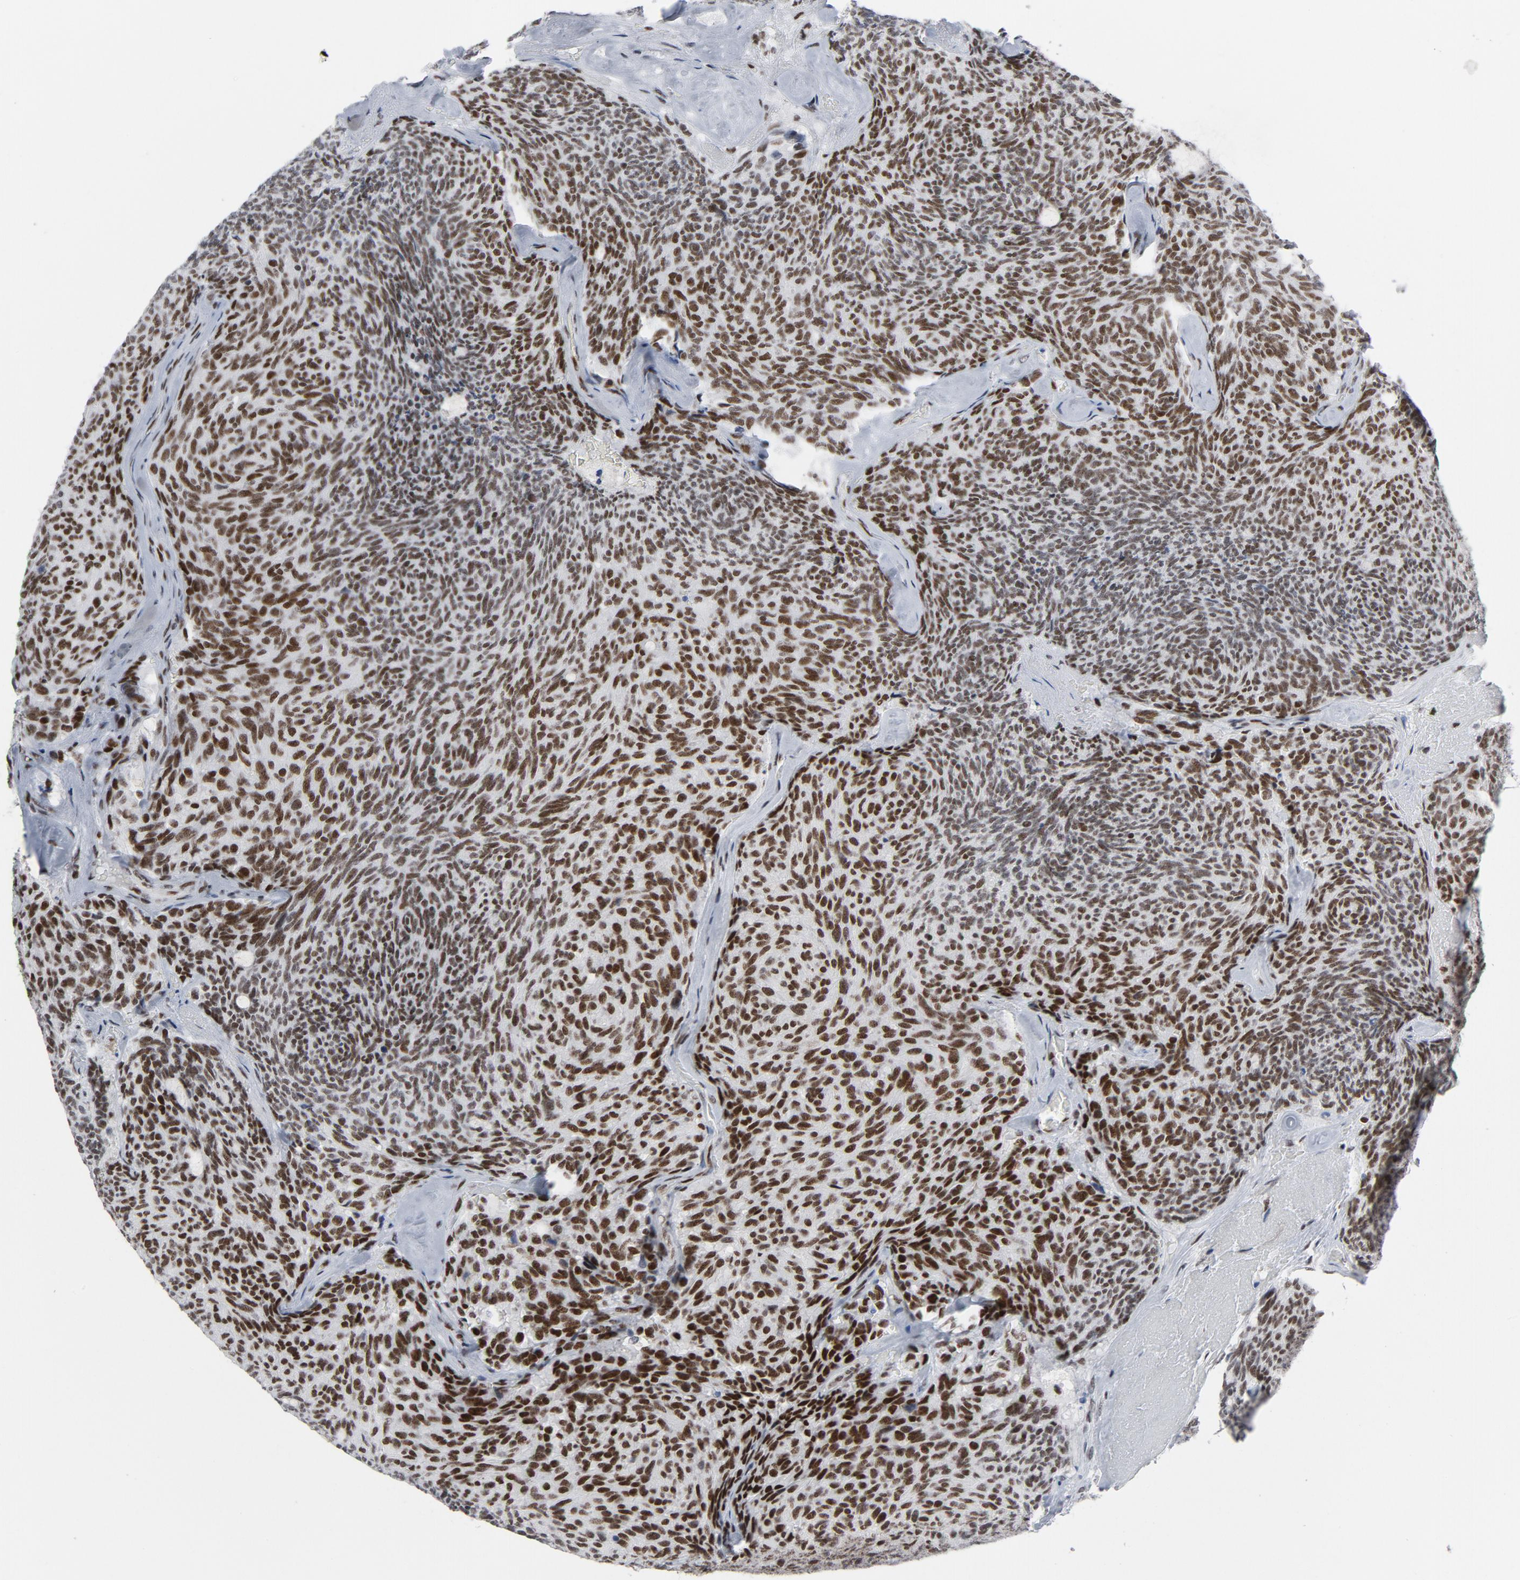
{"staining": {"intensity": "strong", "quantity": ">75%", "location": "nuclear"}, "tissue": "carcinoid", "cell_type": "Tumor cells", "image_type": "cancer", "snomed": [{"axis": "morphology", "description": "Carcinoid, malignant, NOS"}, {"axis": "topography", "description": "Pancreas"}], "caption": "Protein positivity by immunohistochemistry reveals strong nuclear expression in approximately >75% of tumor cells in carcinoid. (DAB (3,3'-diaminobenzidine) IHC, brown staining for protein, blue staining for nuclei).", "gene": "HSF1", "patient": {"sex": "female", "age": 54}}